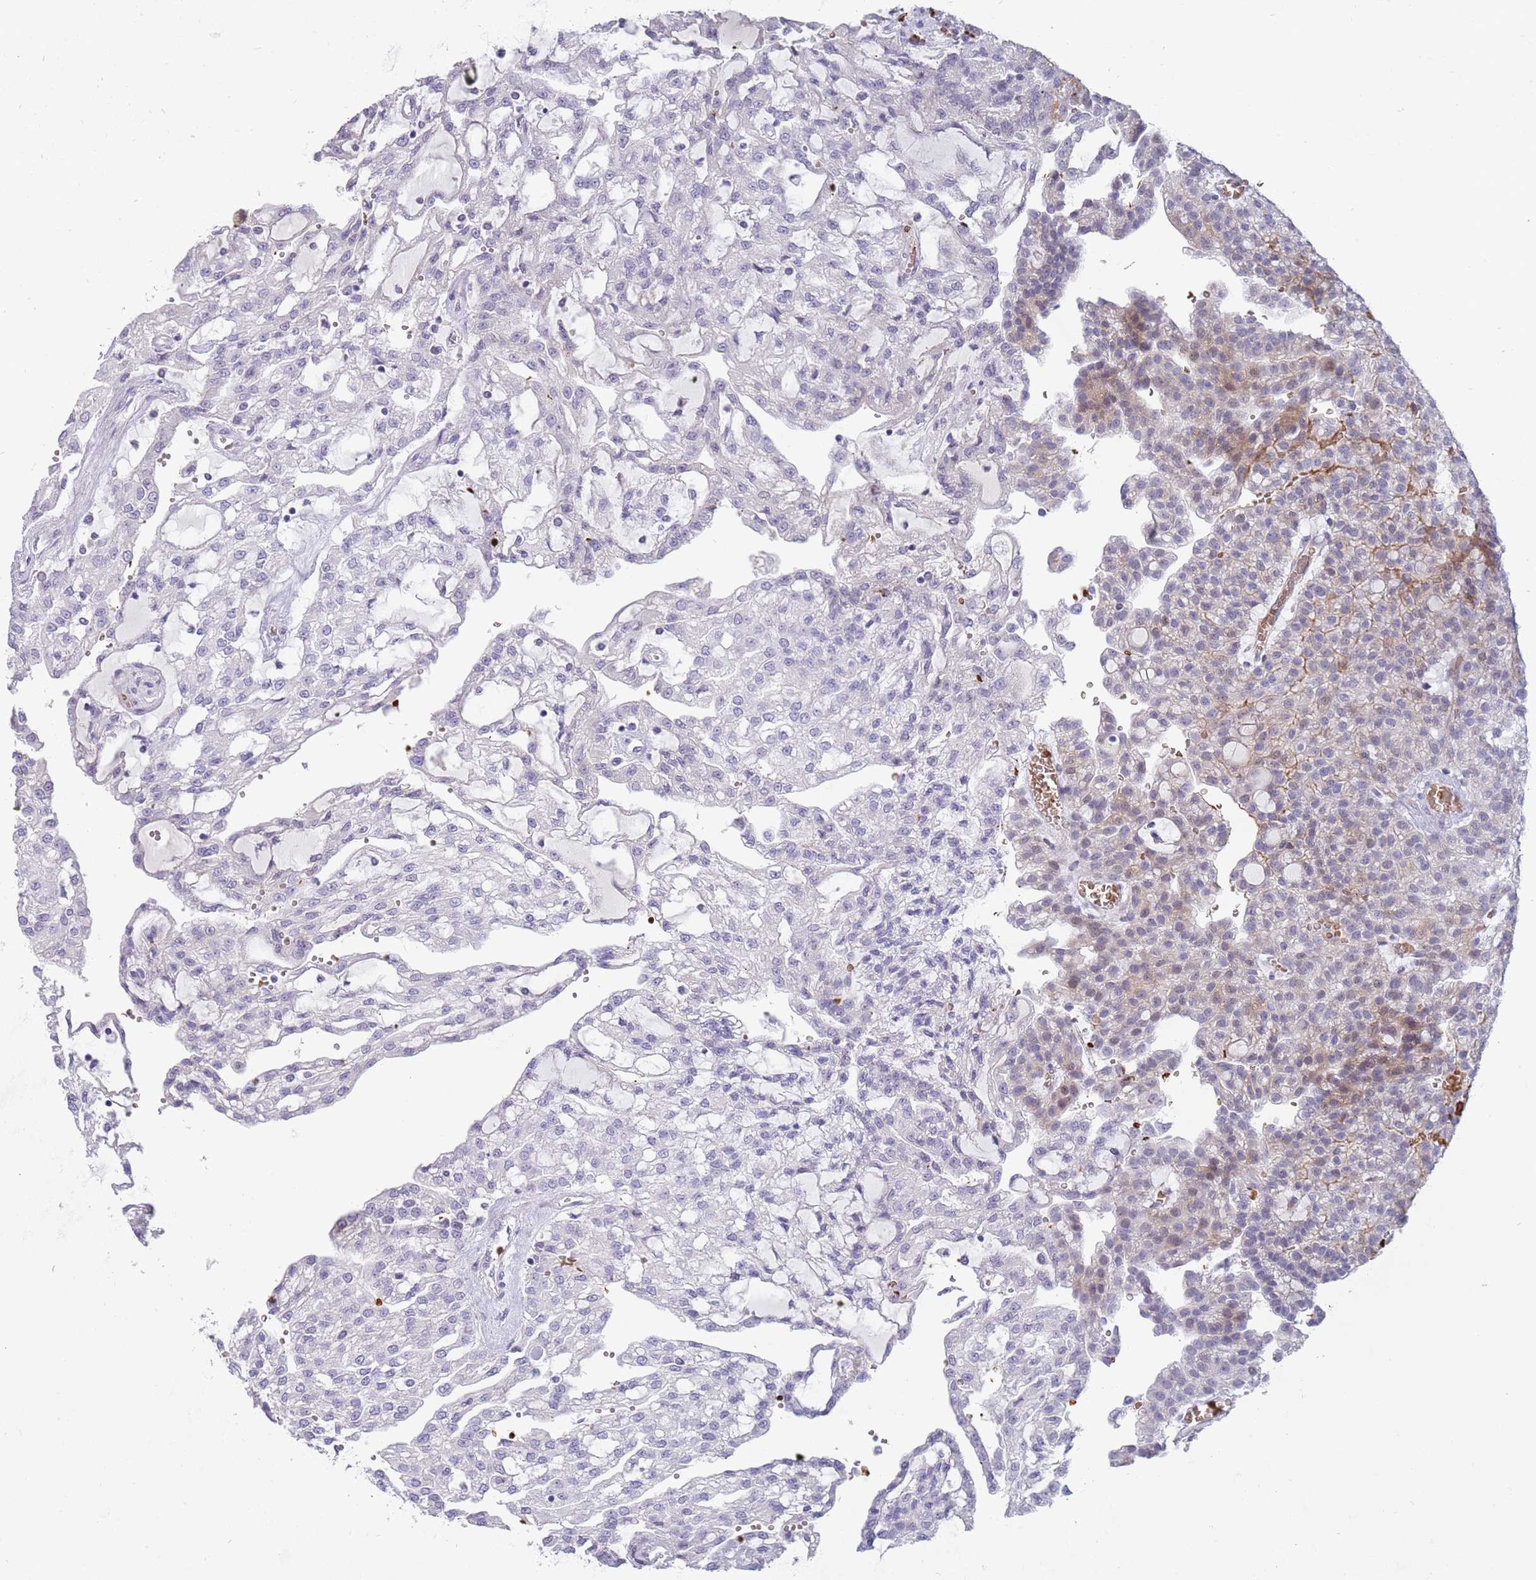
{"staining": {"intensity": "weak", "quantity": "<25%", "location": "cytoplasmic/membranous"}, "tissue": "renal cancer", "cell_type": "Tumor cells", "image_type": "cancer", "snomed": [{"axis": "morphology", "description": "Adenocarcinoma, NOS"}, {"axis": "topography", "description": "Kidney"}], "caption": "A micrograph of renal cancer (adenocarcinoma) stained for a protein shows no brown staining in tumor cells. The staining was performed using DAB (3,3'-diaminobenzidine) to visualize the protein expression in brown, while the nuclei were stained in blue with hematoxylin (Magnification: 20x).", "gene": "LYPD6B", "patient": {"sex": "male", "age": 63}}